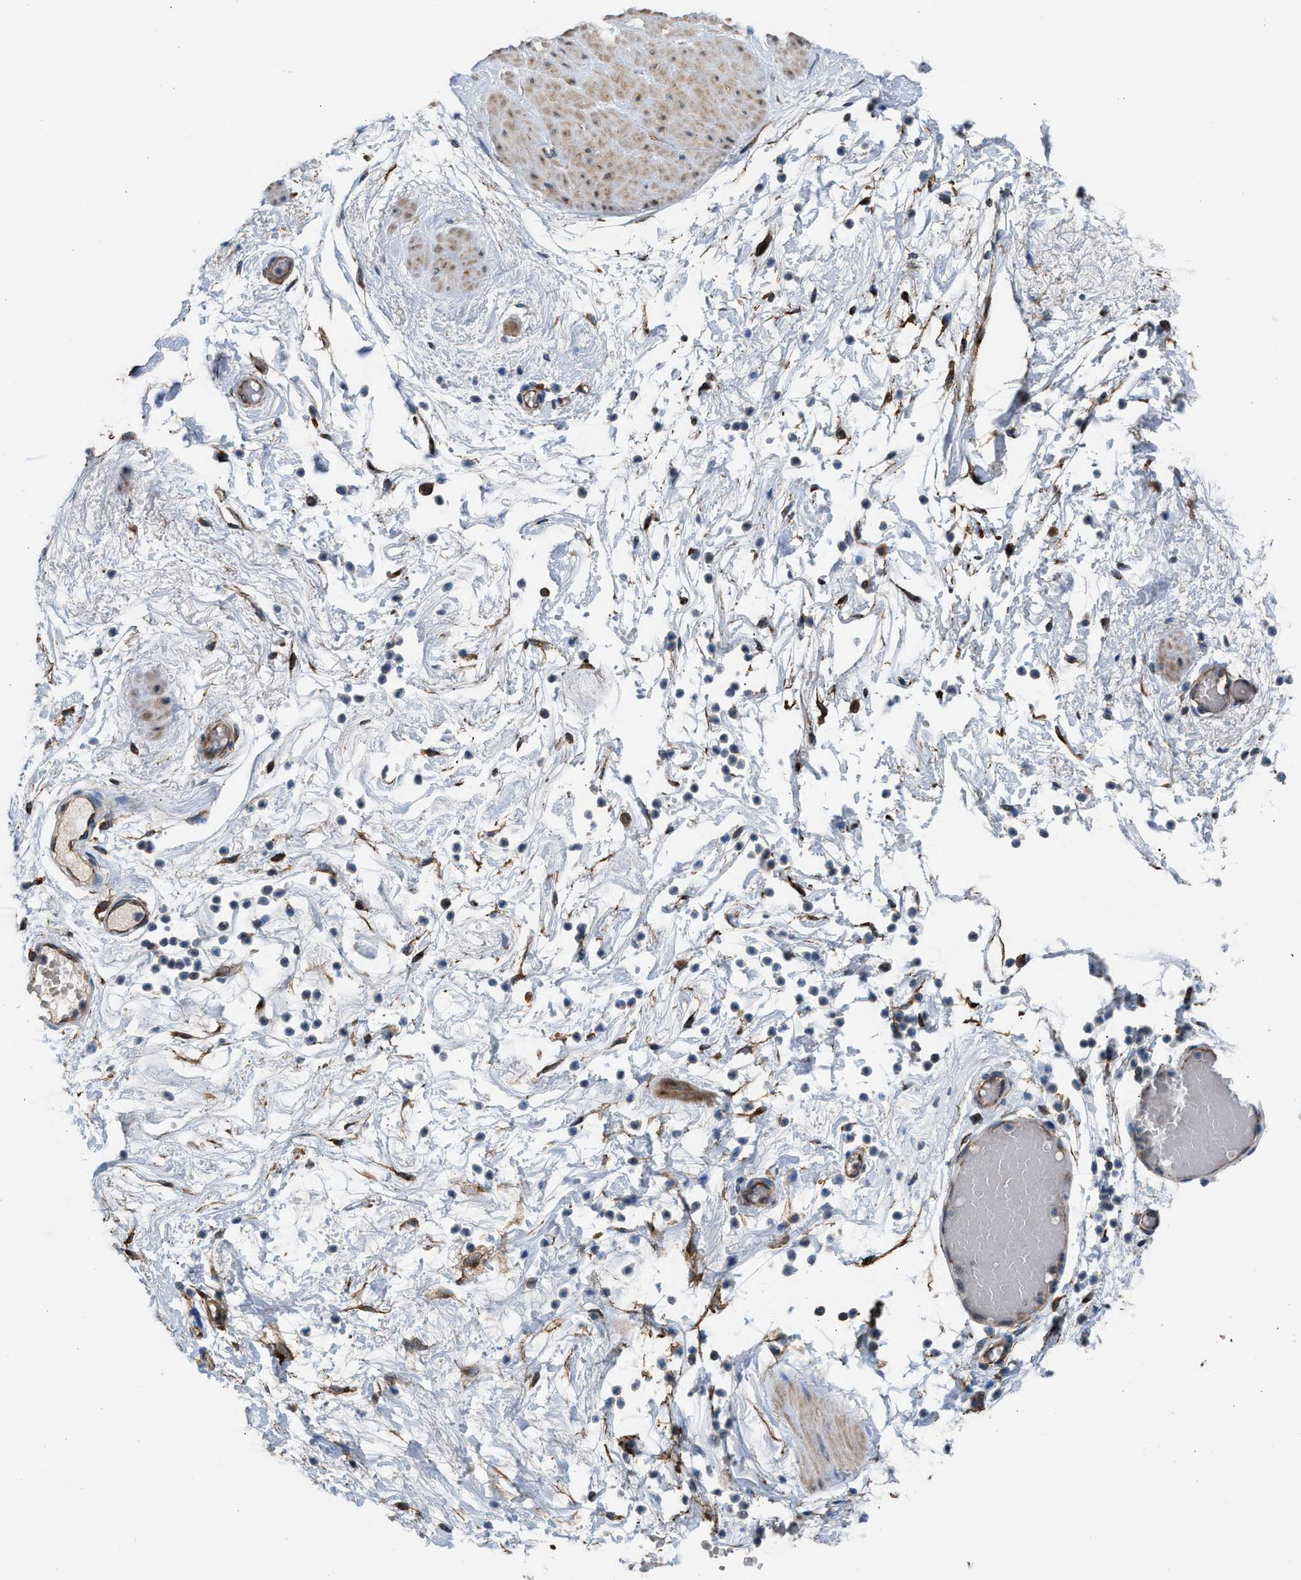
{"staining": {"intensity": "negative", "quantity": "none", "location": "none"}, "tissue": "adipose tissue", "cell_type": "Adipocytes", "image_type": "normal", "snomed": [{"axis": "morphology", "description": "Normal tissue, NOS"}, {"axis": "topography", "description": "Soft tissue"}, {"axis": "topography", "description": "Vascular tissue"}], "caption": "This is an immunohistochemistry photomicrograph of unremarkable human adipose tissue. There is no positivity in adipocytes.", "gene": "SLC10A3", "patient": {"sex": "female", "age": 35}}